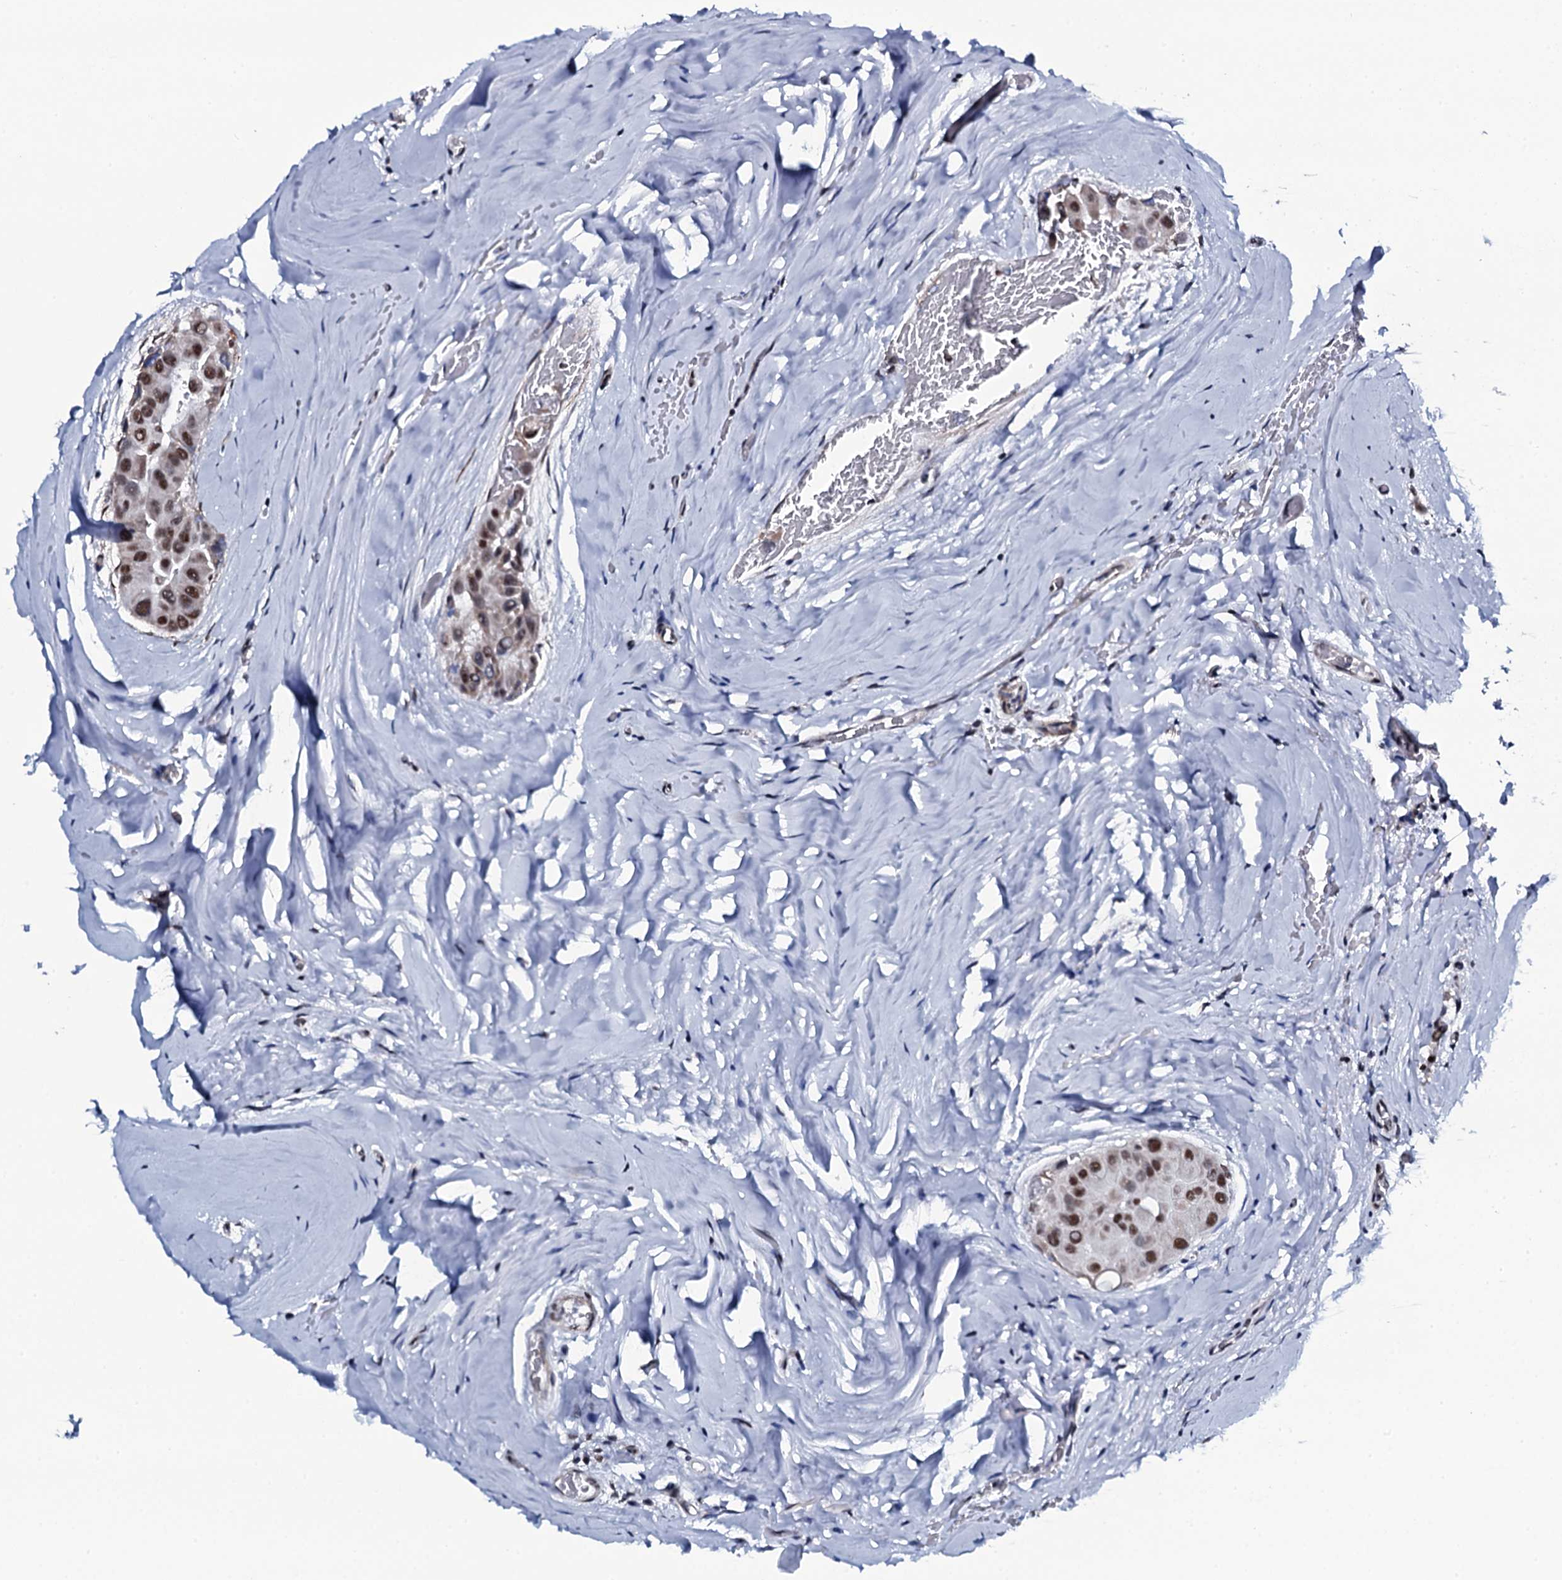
{"staining": {"intensity": "moderate", "quantity": ">75%", "location": "nuclear"}, "tissue": "thyroid cancer", "cell_type": "Tumor cells", "image_type": "cancer", "snomed": [{"axis": "morphology", "description": "Papillary adenocarcinoma, NOS"}, {"axis": "topography", "description": "Thyroid gland"}], "caption": "Approximately >75% of tumor cells in thyroid papillary adenocarcinoma demonstrate moderate nuclear protein positivity as visualized by brown immunohistochemical staining.", "gene": "CWC15", "patient": {"sex": "male", "age": 33}}